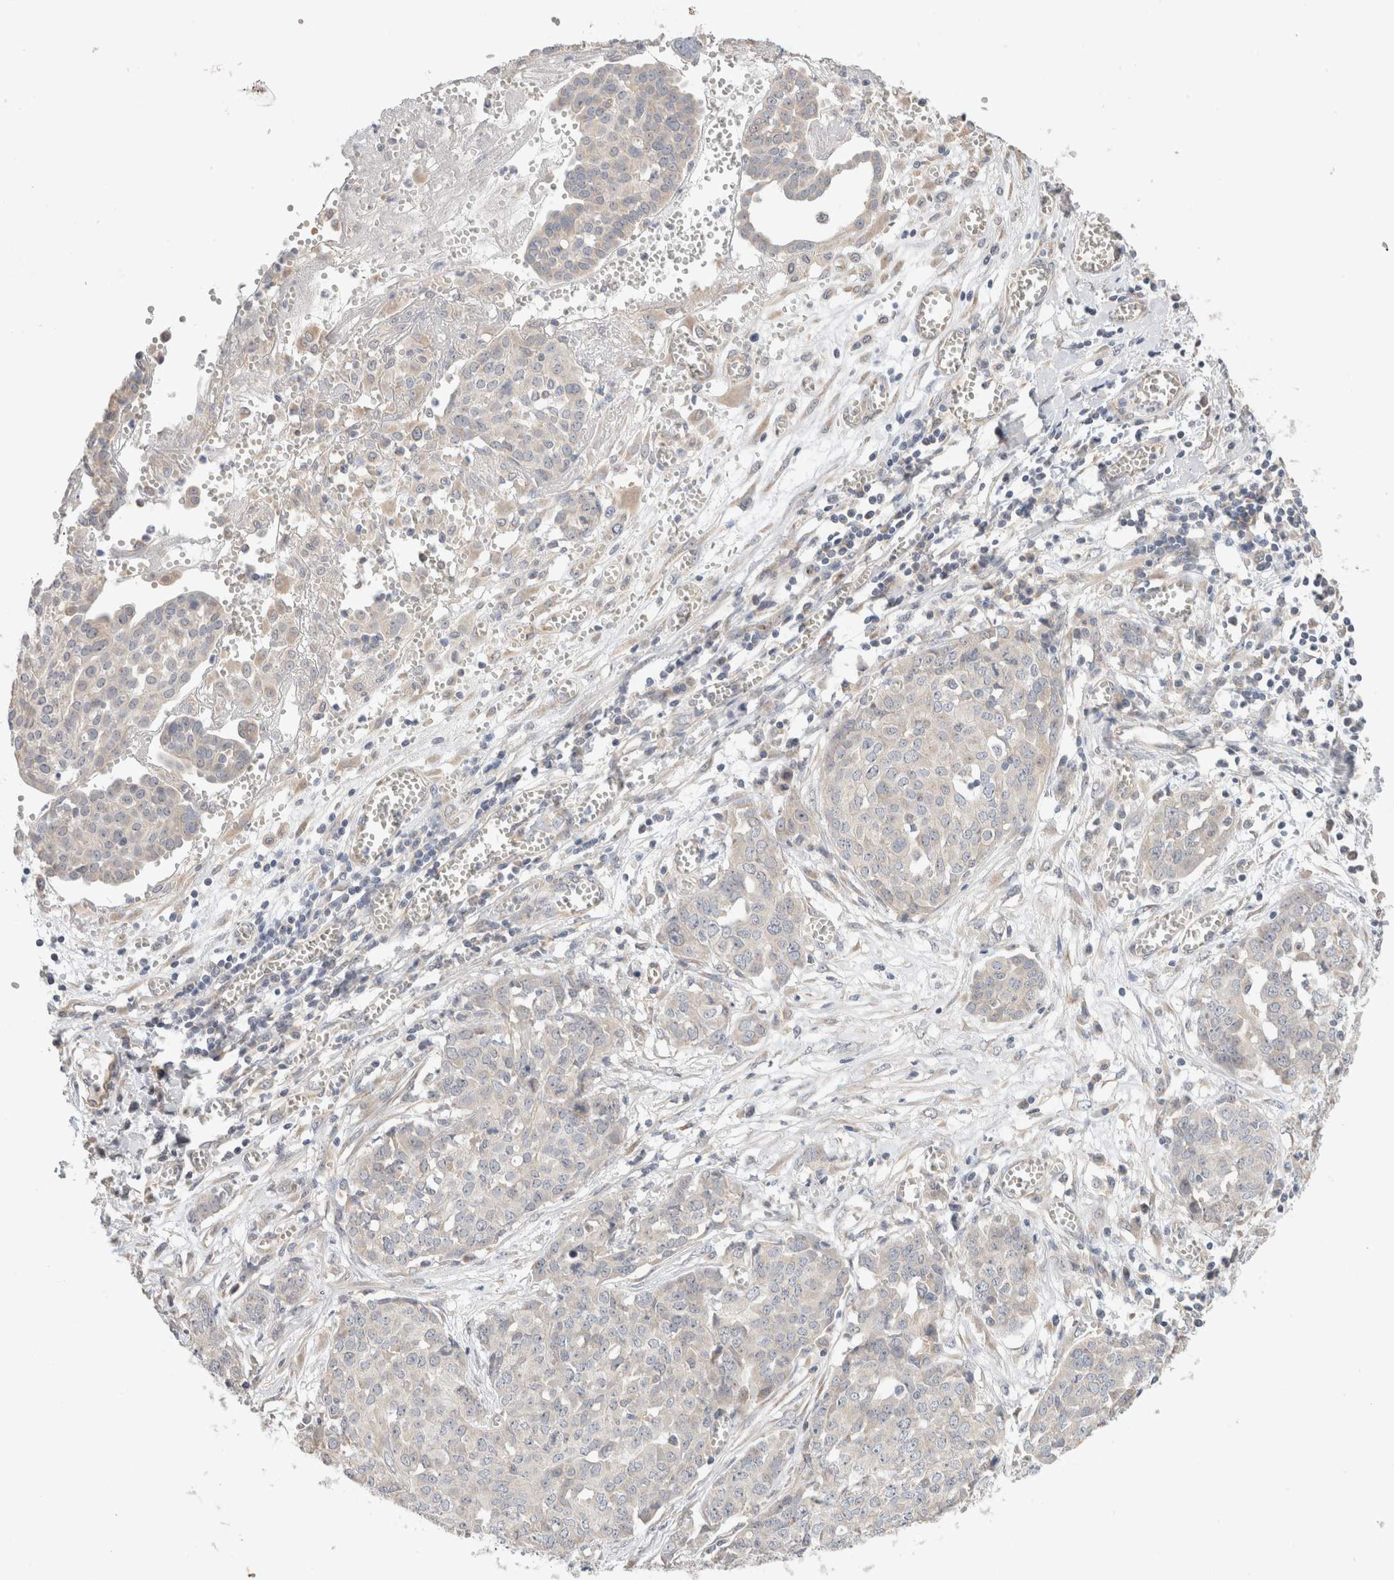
{"staining": {"intensity": "negative", "quantity": "none", "location": "none"}, "tissue": "ovarian cancer", "cell_type": "Tumor cells", "image_type": "cancer", "snomed": [{"axis": "morphology", "description": "Cystadenocarcinoma, serous, NOS"}, {"axis": "topography", "description": "Soft tissue"}, {"axis": "topography", "description": "Ovary"}], "caption": "Micrograph shows no protein positivity in tumor cells of ovarian cancer tissue.", "gene": "CA13", "patient": {"sex": "female", "age": 57}}